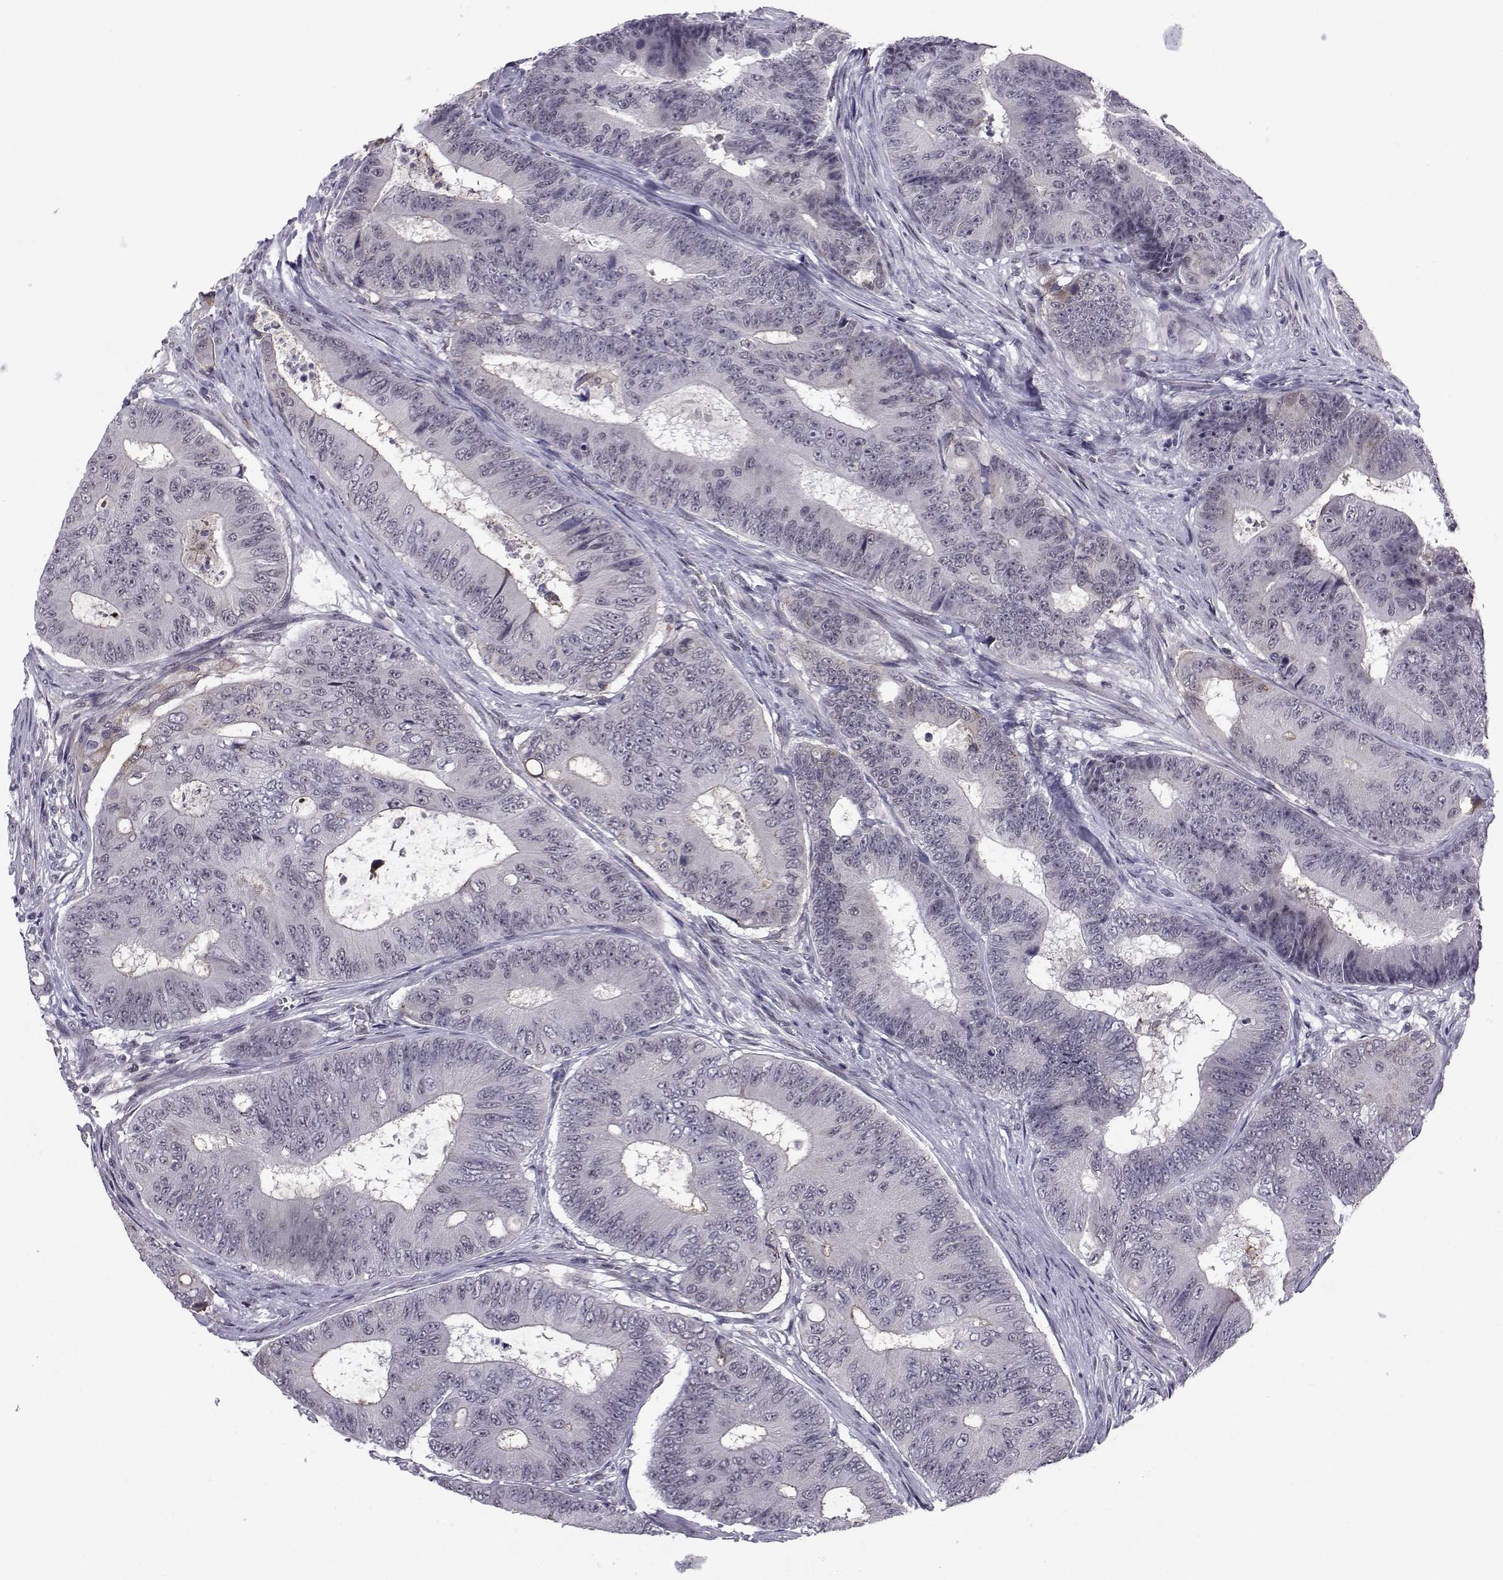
{"staining": {"intensity": "negative", "quantity": "none", "location": "none"}, "tissue": "colorectal cancer", "cell_type": "Tumor cells", "image_type": "cancer", "snomed": [{"axis": "morphology", "description": "Adenocarcinoma, NOS"}, {"axis": "topography", "description": "Colon"}], "caption": "Adenocarcinoma (colorectal) was stained to show a protein in brown. There is no significant positivity in tumor cells.", "gene": "RBM24", "patient": {"sex": "female", "age": 48}}